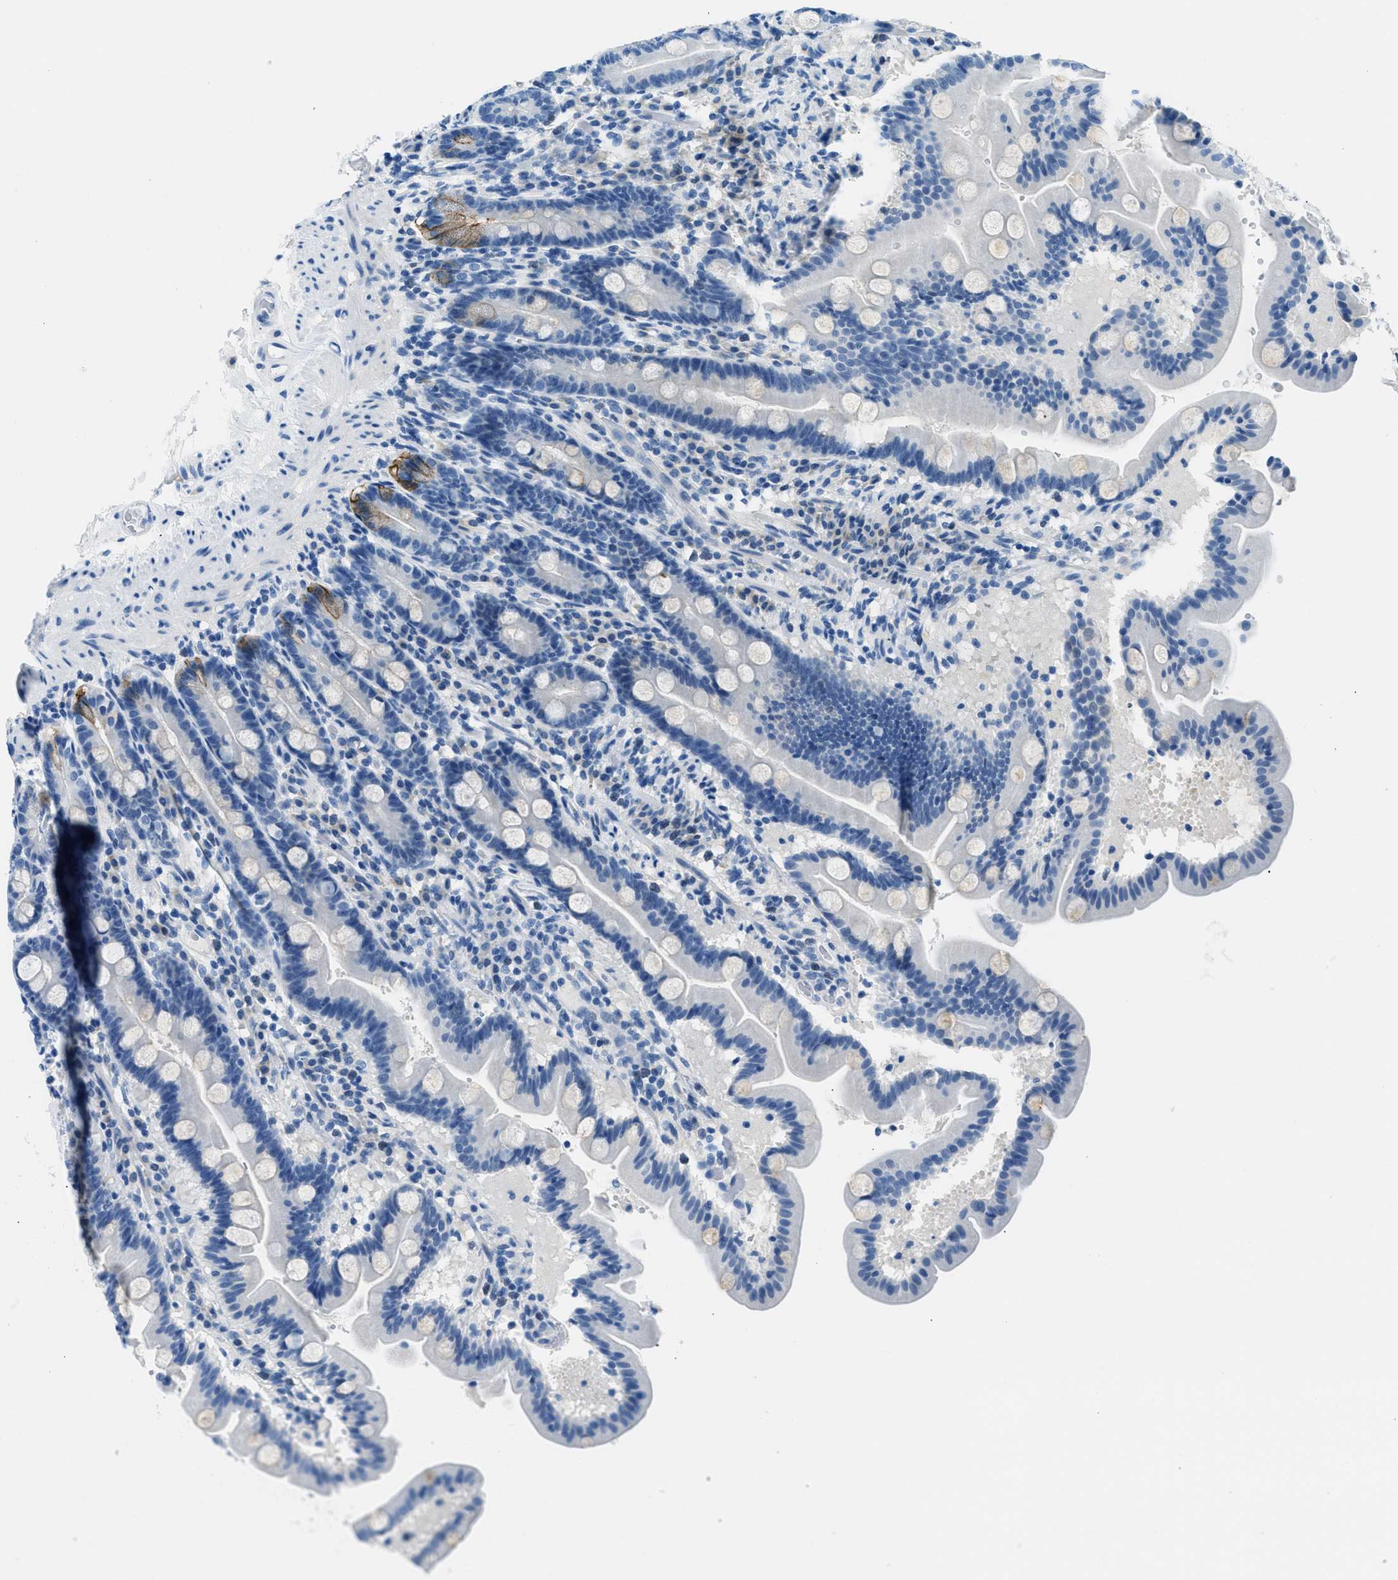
{"staining": {"intensity": "strong", "quantity": "<25%", "location": "cytoplasmic/membranous"}, "tissue": "duodenum", "cell_type": "Glandular cells", "image_type": "normal", "snomed": [{"axis": "morphology", "description": "Normal tissue, NOS"}, {"axis": "topography", "description": "Duodenum"}], "caption": "Unremarkable duodenum exhibits strong cytoplasmic/membranous positivity in about <25% of glandular cells, visualized by immunohistochemistry.", "gene": "CLDN18", "patient": {"sex": "male", "age": 54}}